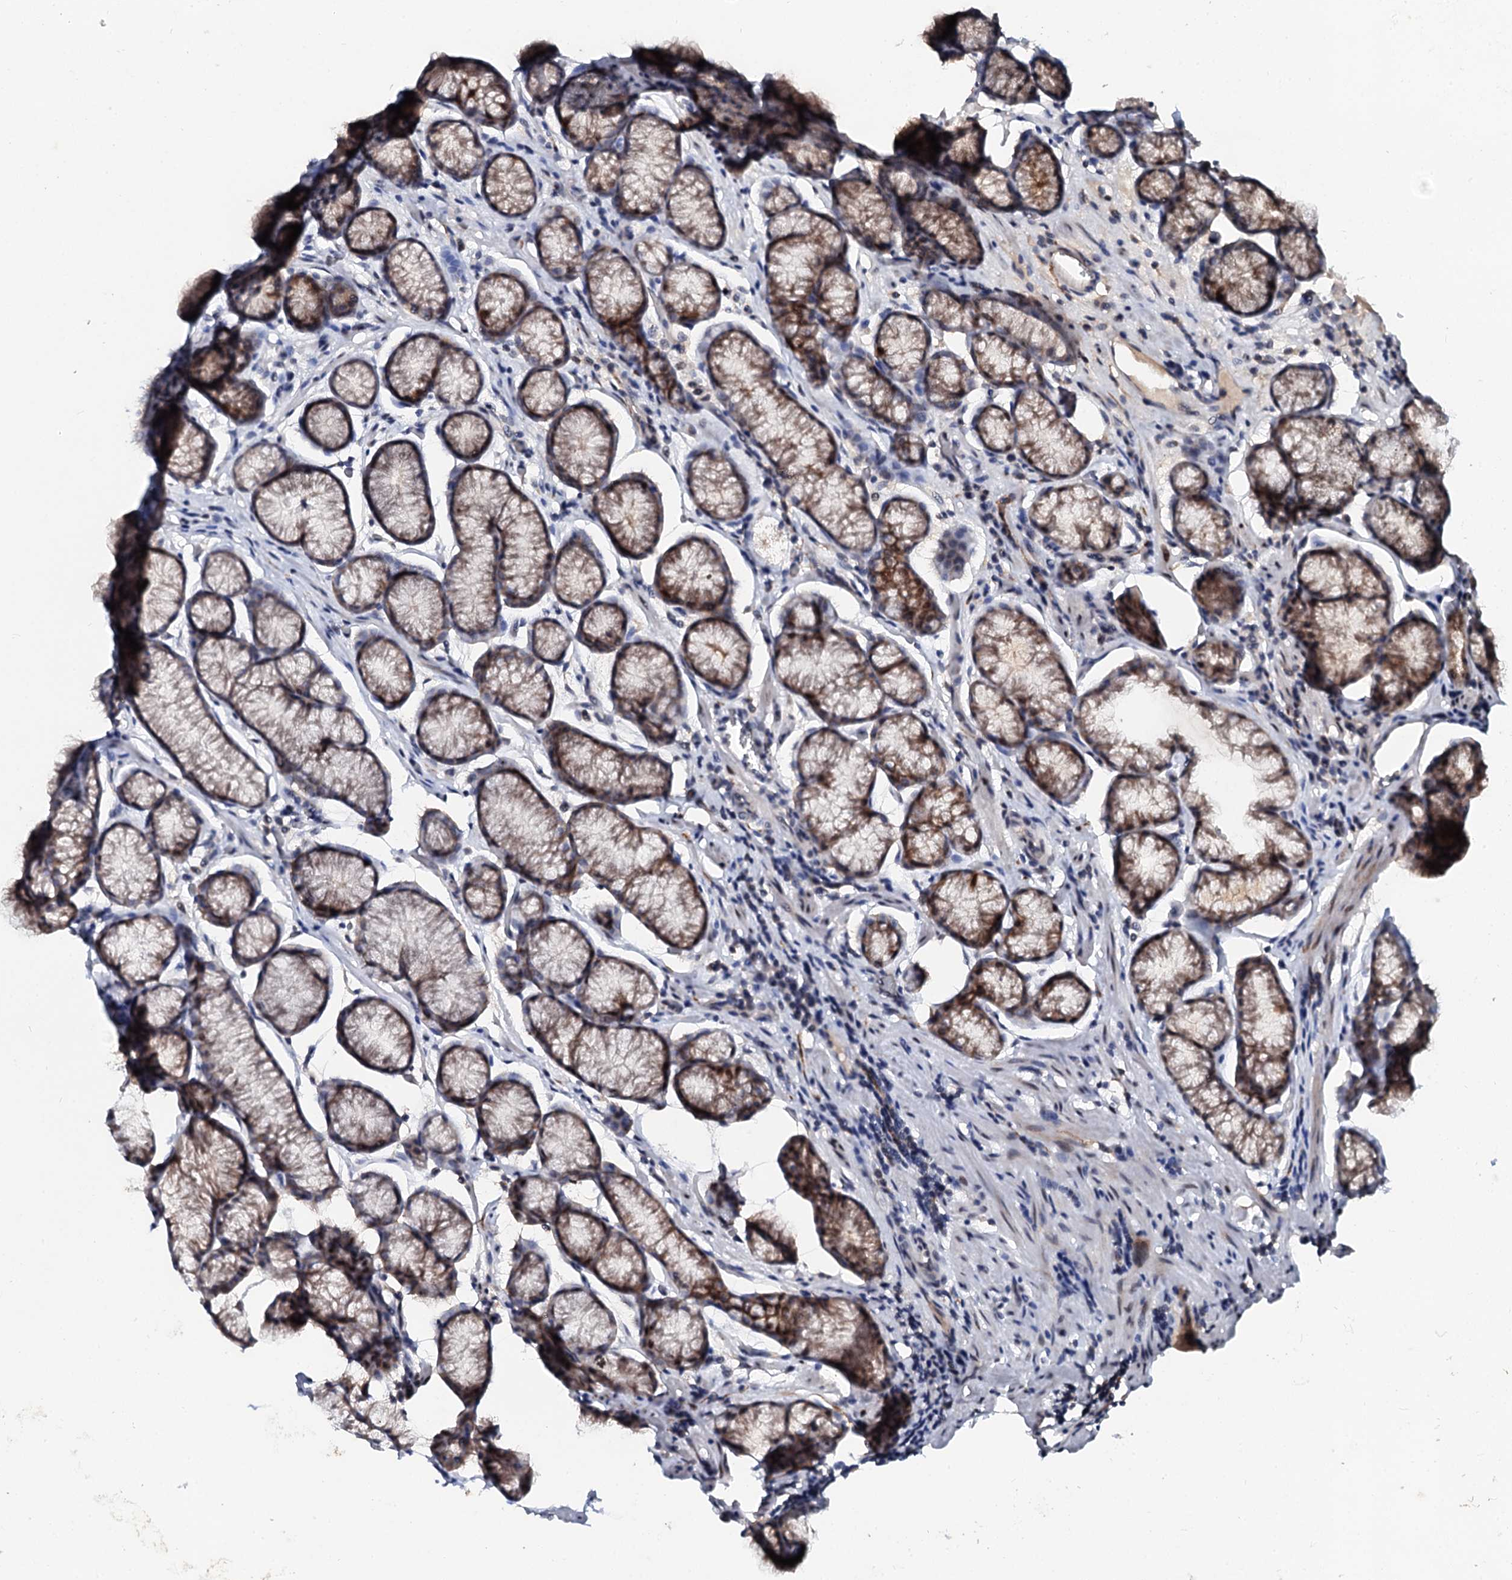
{"staining": {"intensity": "moderate", "quantity": "<25%", "location": "cytoplasmic/membranous"}, "tissue": "stomach", "cell_type": "Glandular cells", "image_type": "normal", "snomed": [{"axis": "morphology", "description": "Normal tissue, NOS"}, {"axis": "topography", "description": "Stomach"}], "caption": "The immunohistochemical stain shows moderate cytoplasmic/membranous positivity in glandular cells of benign stomach.", "gene": "NALF1", "patient": {"sex": "male", "age": 42}}